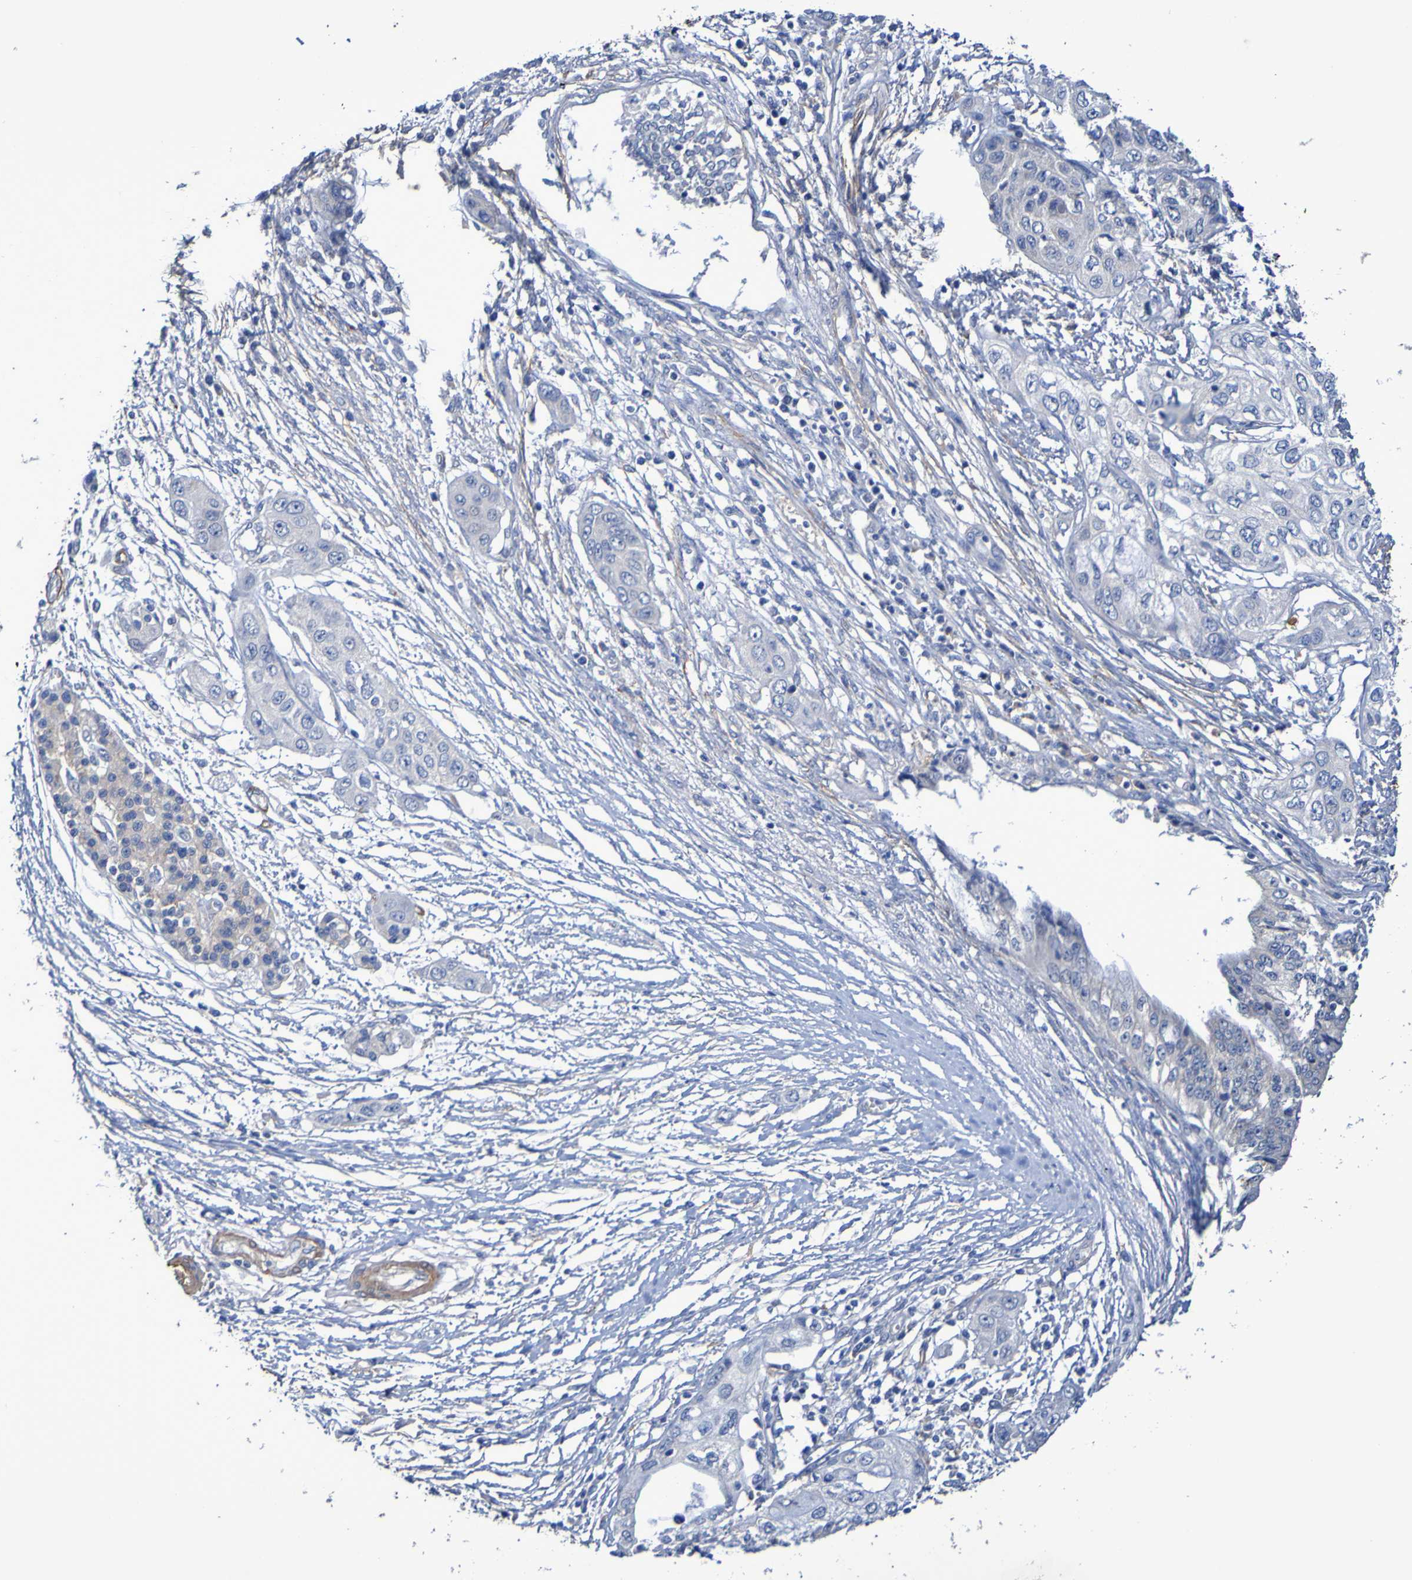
{"staining": {"intensity": "negative", "quantity": "none", "location": "none"}, "tissue": "pancreatic cancer", "cell_type": "Tumor cells", "image_type": "cancer", "snomed": [{"axis": "morphology", "description": "Adenocarcinoma, NOS"}, {"axis": "topography", "description": "Pancreas"}], "caption": "An image of human pancreatic adenocarcinoma is negative for staining in tumor cells.", "gene": "SRPRB", "patient": {"sex": "female", "age": 70}}